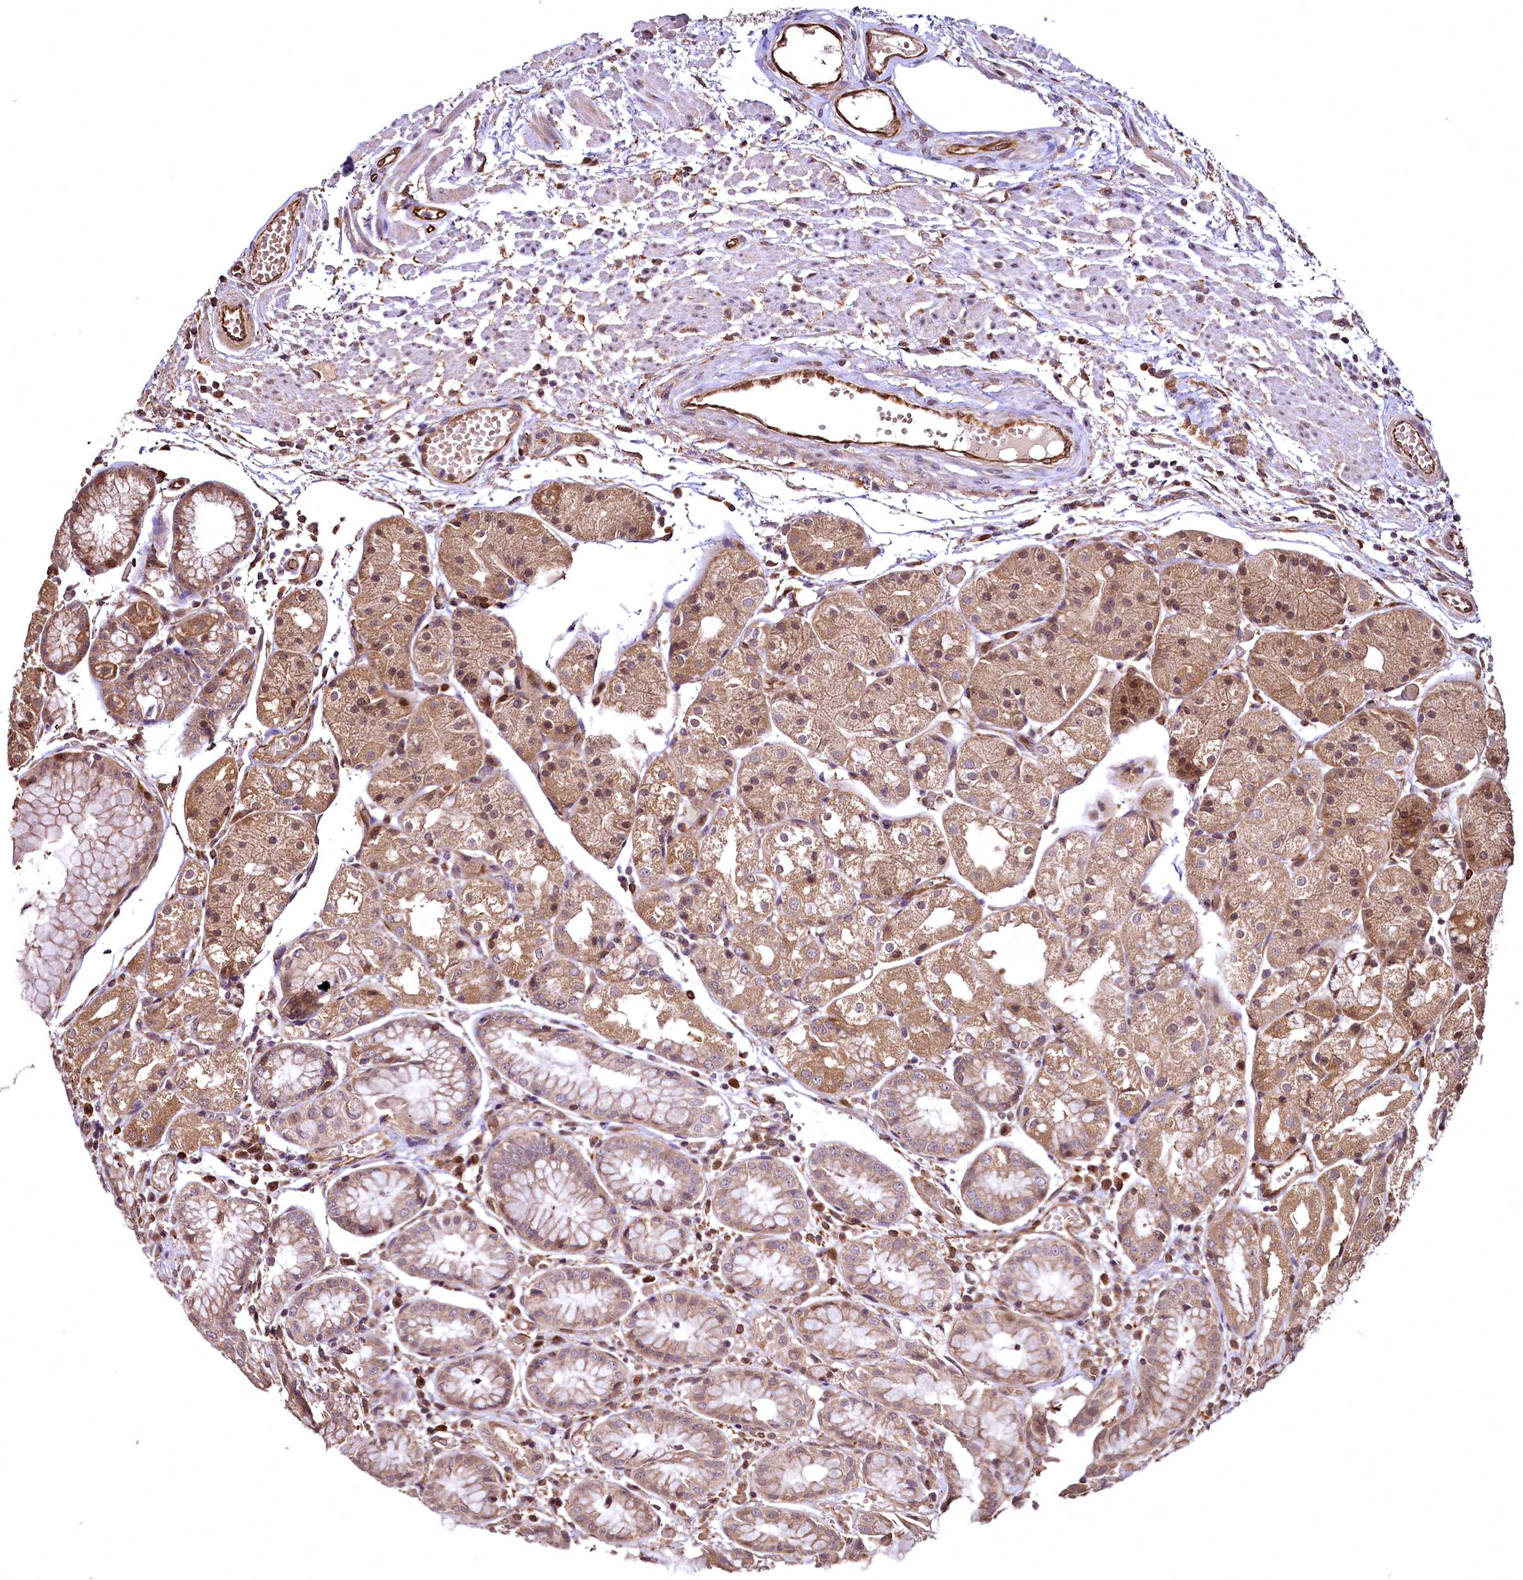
{"staining": {"intensity": "moderate", "quantity": ">75%", "location": "cytoplasmic/membranous,nuclear"}, "tissue": "stomach", "cell_type": "Glandular cells", "image_type": "normal", "snomed": [{"axis": "morphology", "description": "Normal tissue, NOS"}, {"axis": "topography", "description": "Stomach, upper"}], "caption": "Moderate cytoplasmic/membranous,nuclear staining for a protein is present in approximately >75% of glandular cells of benign stomach using immunohistochemistry (IHC).", "gene": "TBCEL", "patient": {"sex": "male", "age": 72}}